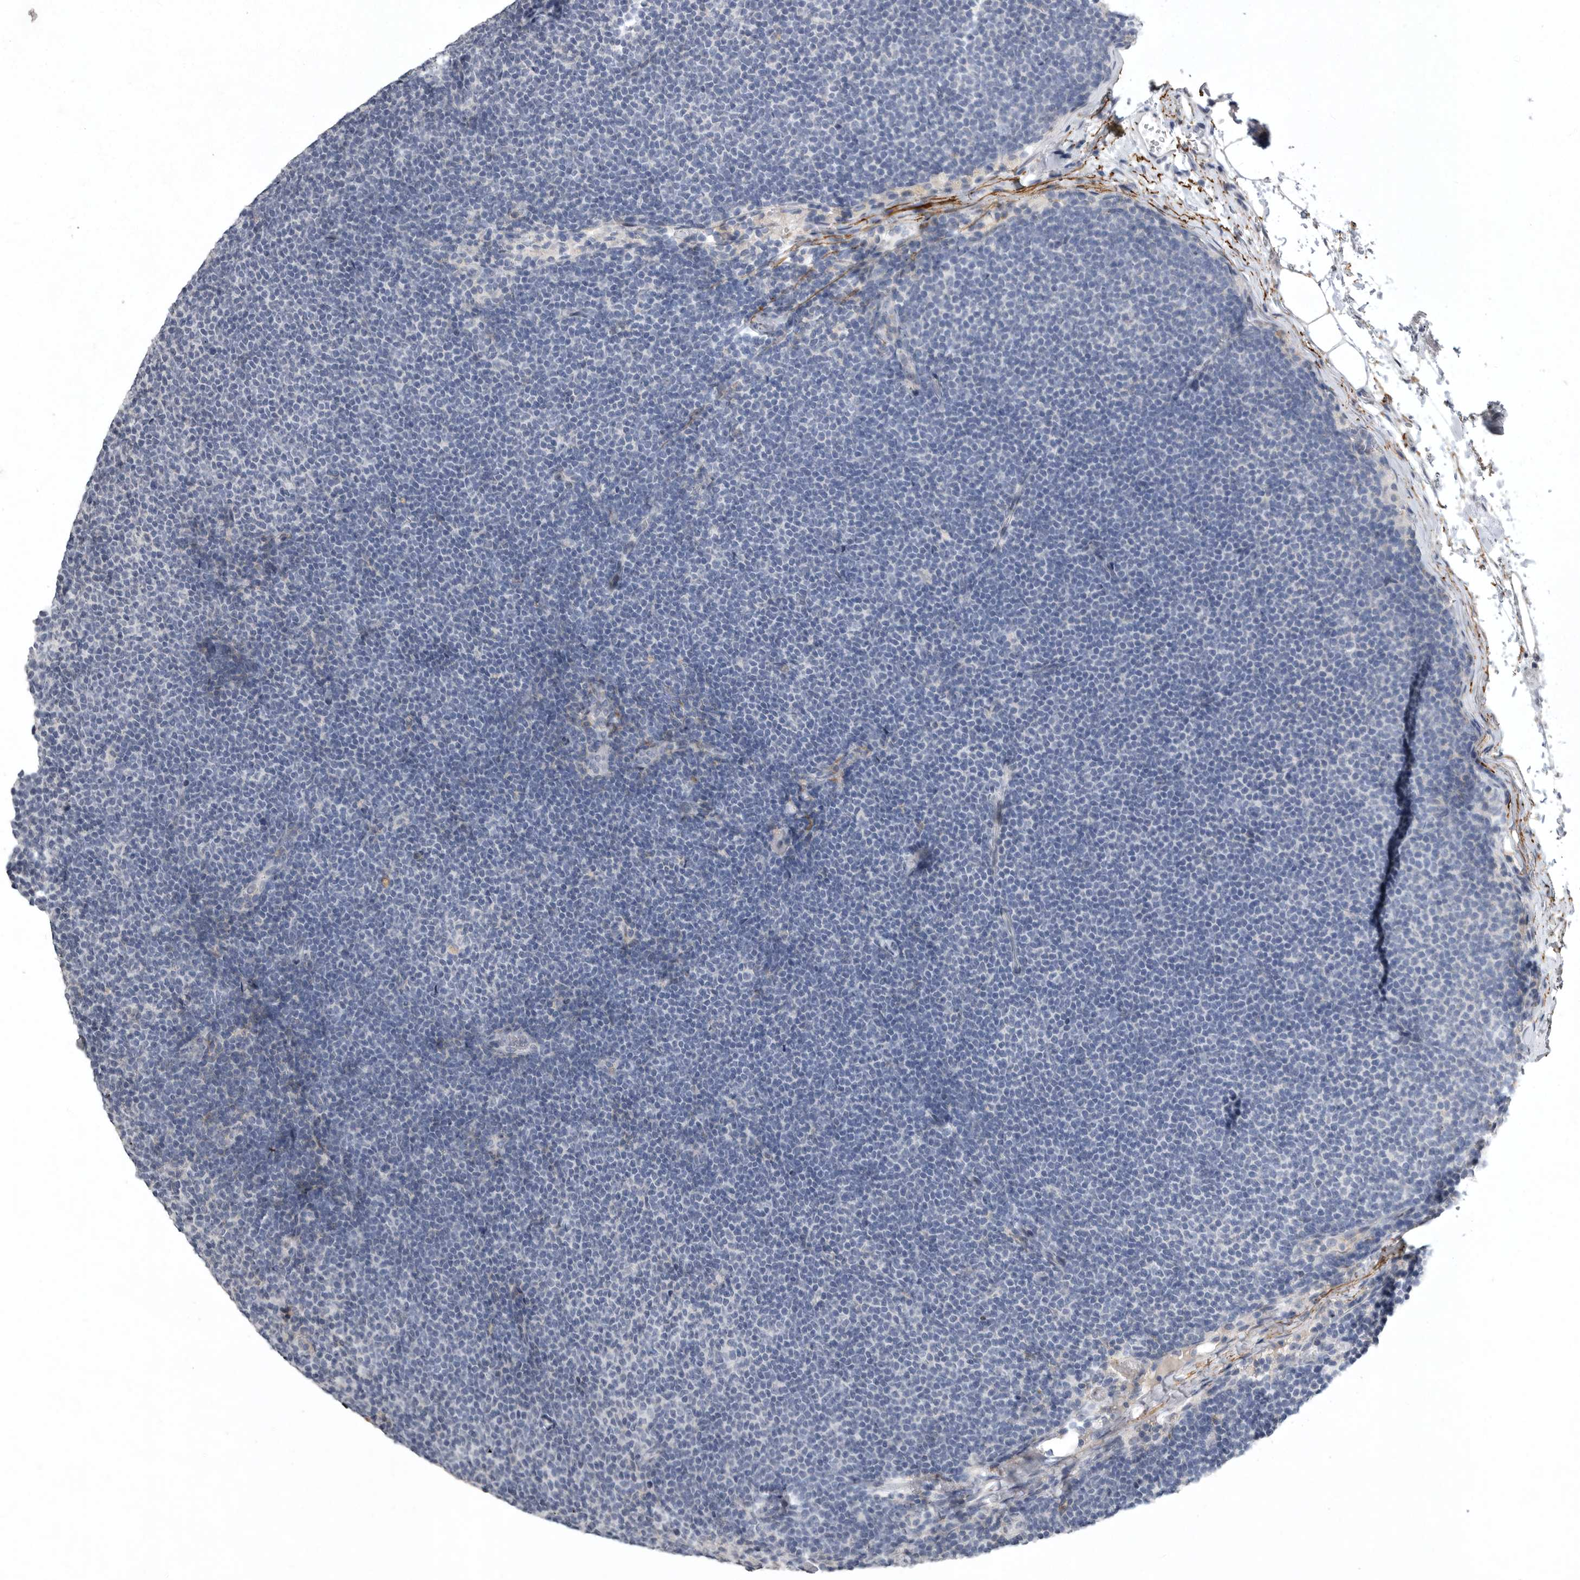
{"staining": {"intensity": "negative", "quantity": "none", "location": "none"}, "tissue": "lymphoma", "cell_type": "Tumor cells", "image_type": "cancer", "snomed": [{"axis": "morphology", "description": "Malignant lymphoma, non-Hodgkin's type, Low grade"}, {"axis": "topography", "description": "Lymph node"}], "caption": "Lymphoma was stained to show a protein in brown. There is no significant staining in tumor cells.", "gene": "CRP", "patient": {"sex": "female", "age": 53}}